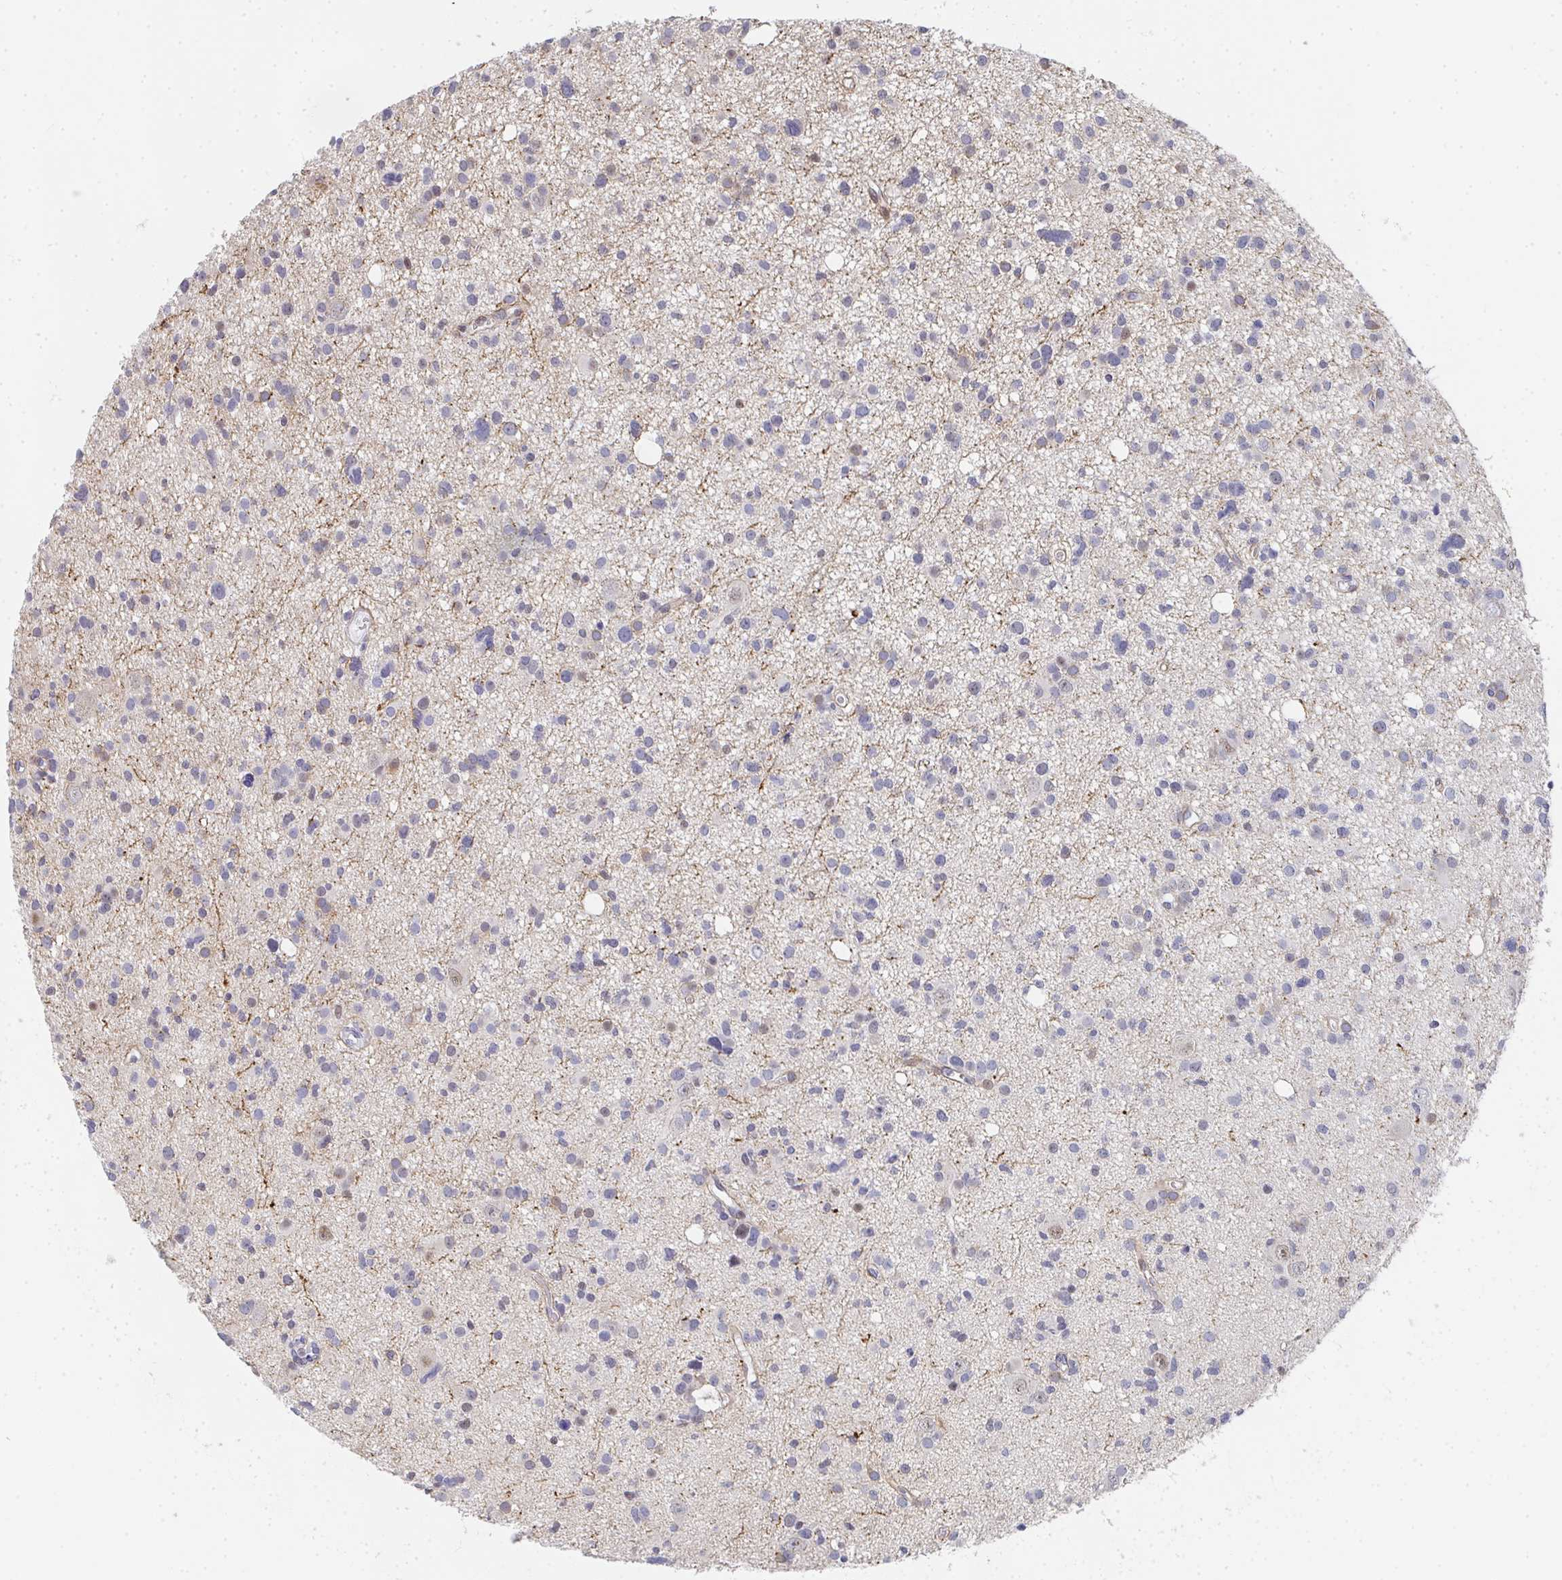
{"staining": {"intensity": "moderate", "quantity": "<25%", "location": "nuclear"}, "tissue": "glioma", "cell_type": "Tumor cells", "image_type": "cancer", "snomed": [{"axis": "morphology", "description": "Glioma, malignant, High grade"}, {"axis": "topography", "description": "Brain"}], "caption": "Immunohistochemical staining of glioma shows low levels of moderate nuclear protein positivity in approximately <25% of tumor cells.", "gene": "ZIC3", "patient": {"sex": "male", "age": 23}}